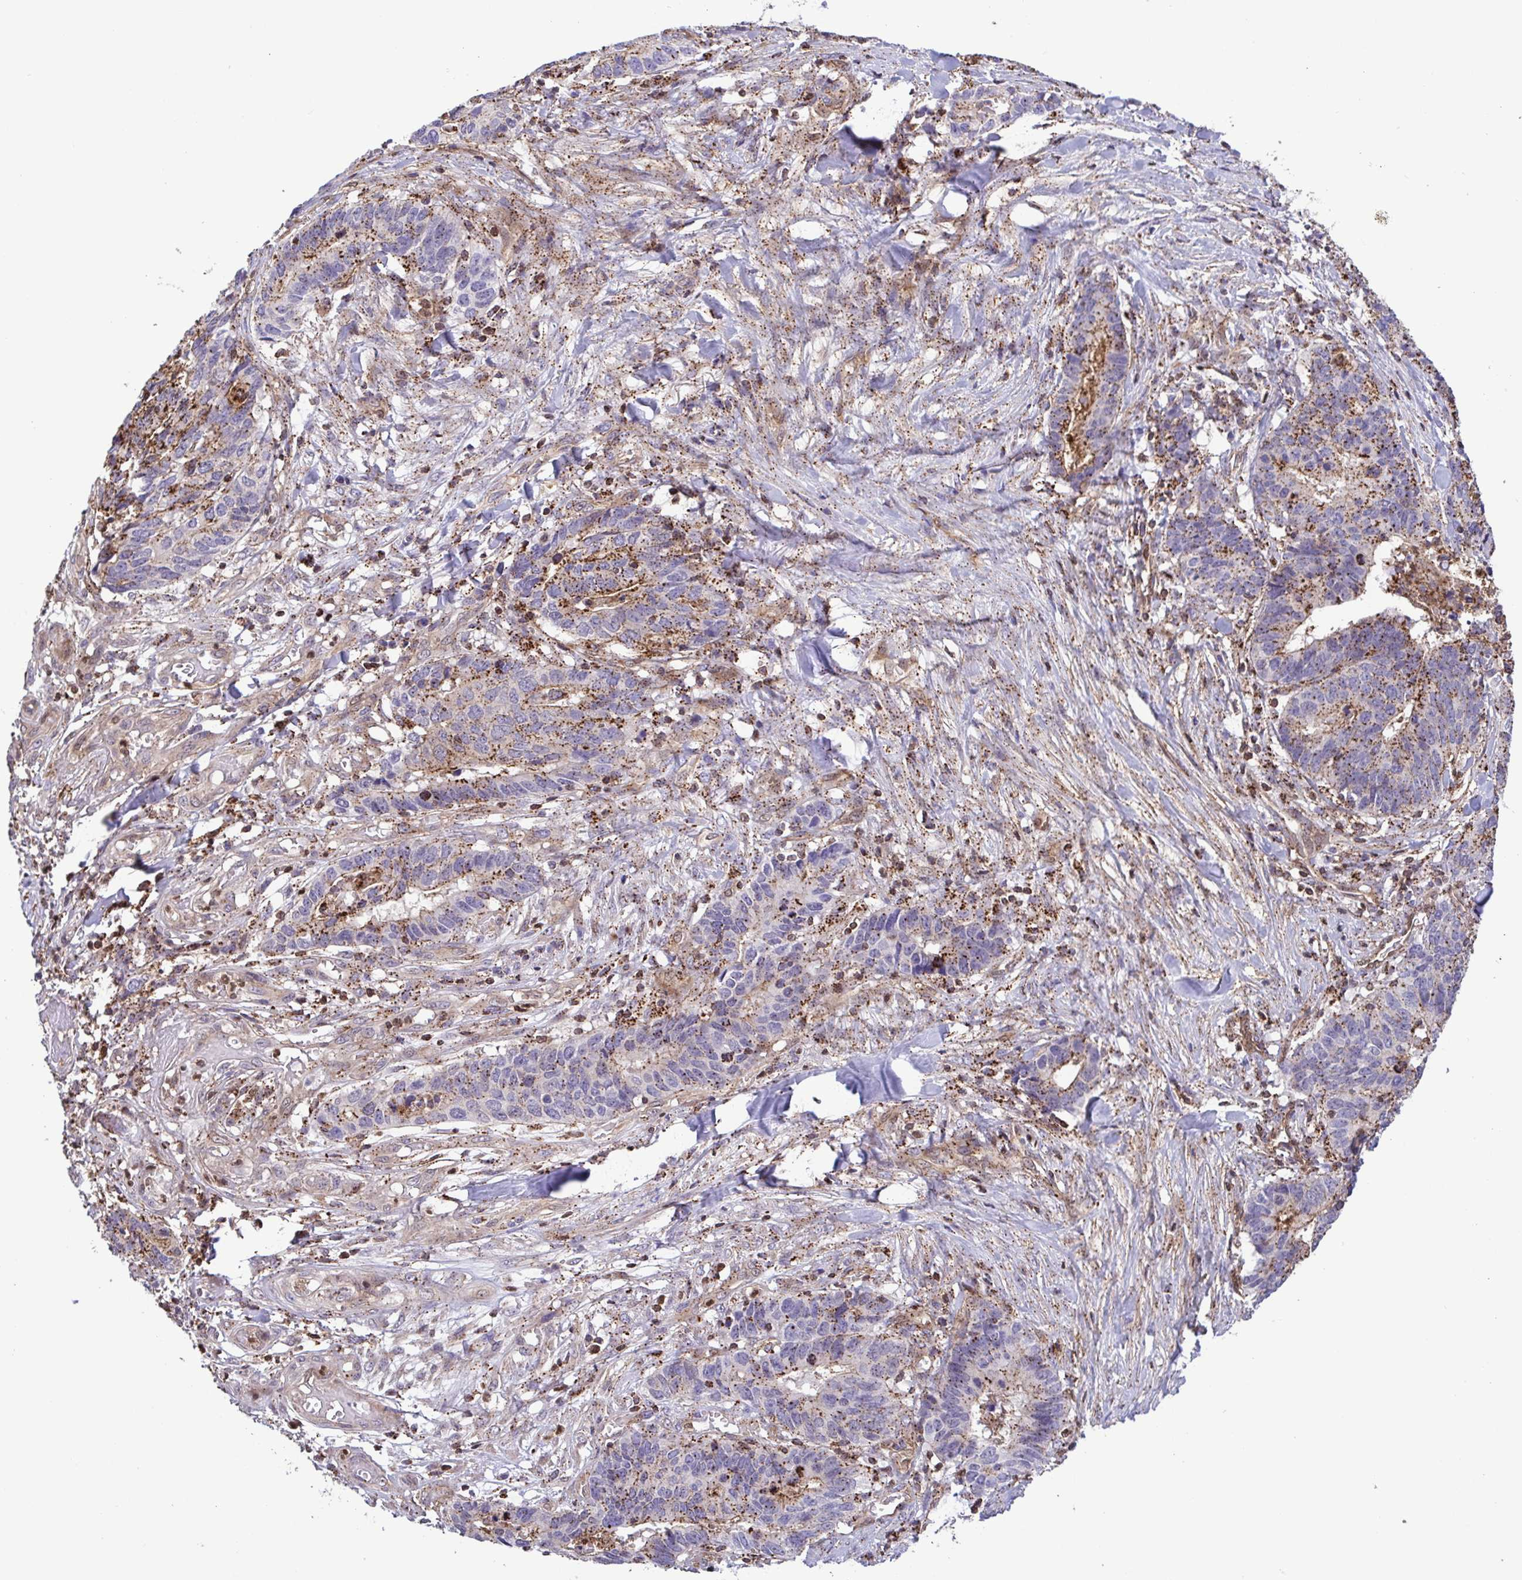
{"staining": {"intensity": "moderate", "quantity": "25%-75%", "location": "cytoplasmic/membranous"}, "tissue": "stomach cancer", "cell_type": "Tumor cells", "image_type": "cancer", "snomed": [{"axis": "morphology", "description": "Adenocarcinoma, NOS"}, {"axis": "topography", "description": "Stomach, upper"}], "caption": "Adenocarcinoma (stomach) stained with a brown dye demonstrates moderate cytoplasmic/membranous positive staining in about 25%-75% of tumor cells.", "gene": "CHMP1B", "patient": {"sex": "female", "age": 67}}